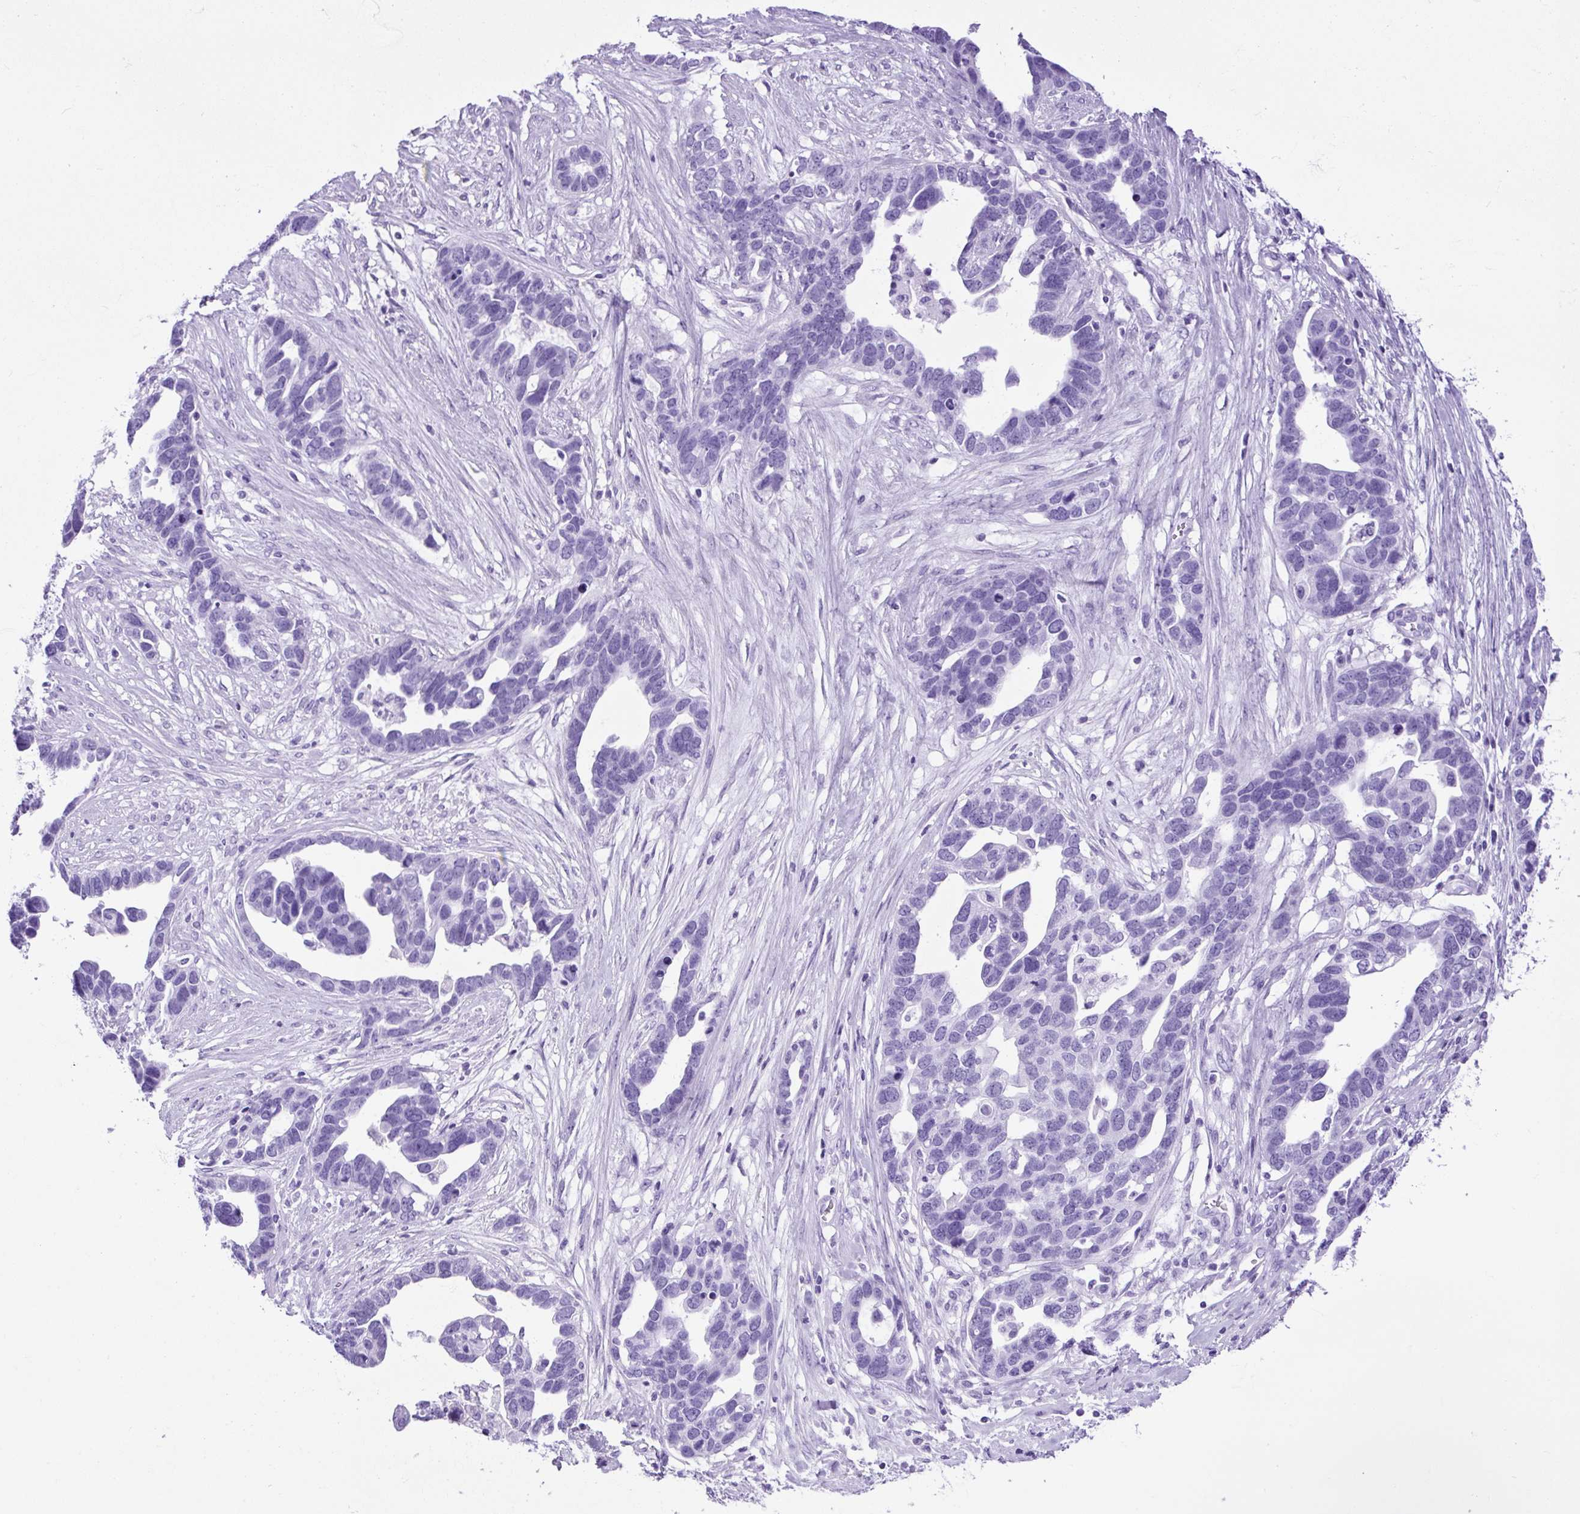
{"staining": {"intensity": "negative", "quantity": "none", "location": "none"}, "tissue": "ovarian cancer", "cell_type": "Tumor cells", "image_type": "cancer", "snomed": [{"axis": "morphology", "description": "Cystadenocarcinoma, serous, NOS"}, {"axis": "topography", "description": "Ovary"}], "caption": "Ovarian cancer (serous cystadenocarcinoma) was stained to show a protein in brown. There is no significant expression in tumor cells.", "gene": "CEL", "patient": {"sex": "female", "age": 54}}